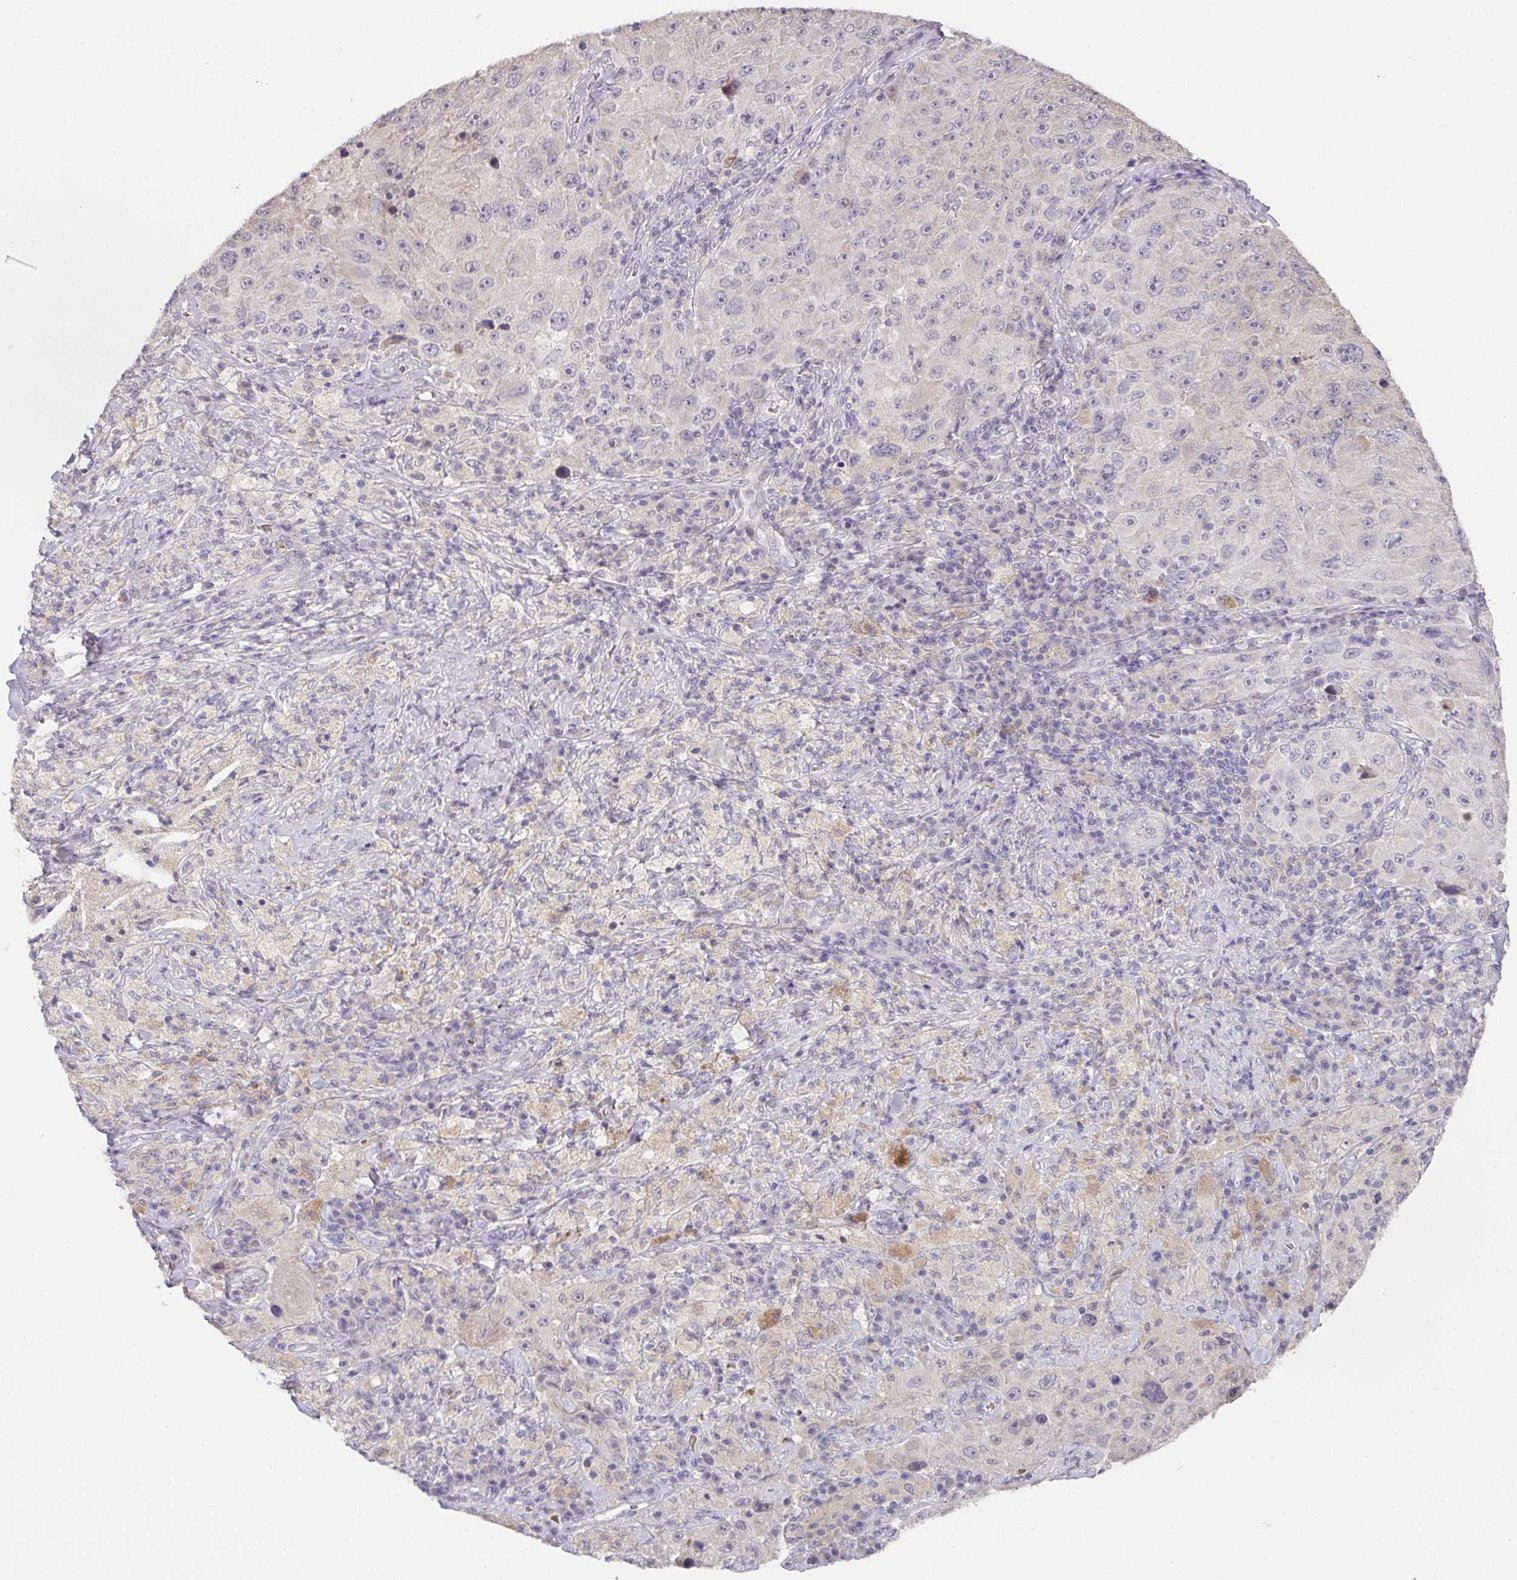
{"staining": {"intensity": "negative", "quantity": "none", "location": "none"}, "tissue": "melanoma", "cell_type": "Tumor cells", "image_type": "cancer", "snomed": [{"axis": "morphology", "description": "Malignant melanoma, Metastatic site"}, {"axis": "topography", "description": "Lymph node"}], "caption": "A high-resolution image shows immunohistochemistry (IHC) staining of malignant melanoma (metastatic site), which reveals no significant positivity in tumor cells.", "gene": "FOXN4", "patient": {"sex": "male", "age": 62}}